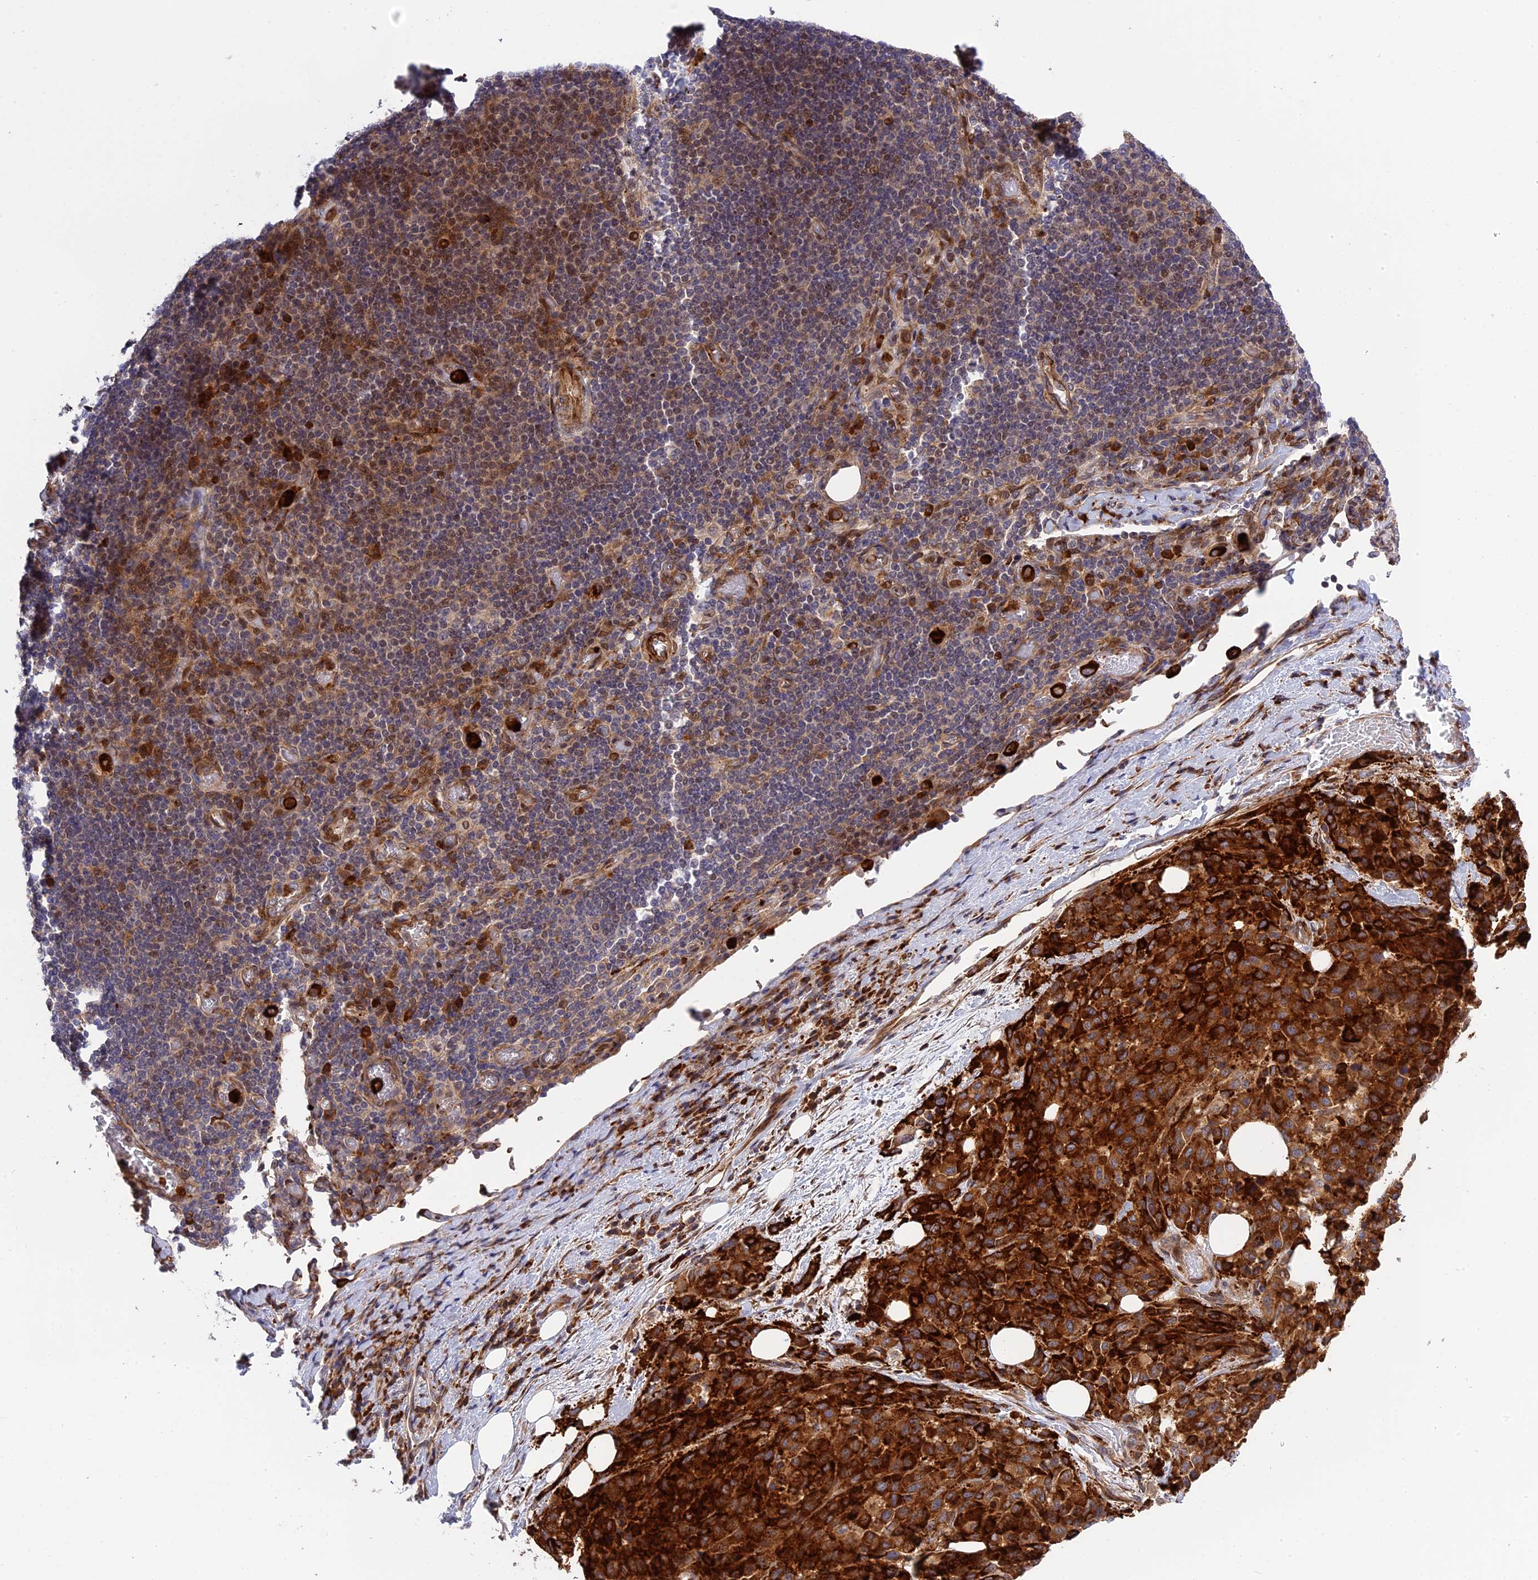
{"staining": {"intensity": "strong", "quantity": ">75%", "location": "cytoplasmic/membranous"}, "tissue": "melanoma", "cell_type": "Tumor cells", "image_type": "cancer", "snomed": [{"axis": "morphology", "description": "Malignant melanoma, Metastatic site"}, {"axis": "topography", "description": "Skin"}], "caption": "Immunohistochemistry (IHC) photomicrograph of human melanoma stained for a protein (brown), which exhibits high levels of strong cytoplasmic/membranous expression in about >75% of tumor cells.", "gene": "DDX60L", "patient": {"sex": "female", "age": 81}}